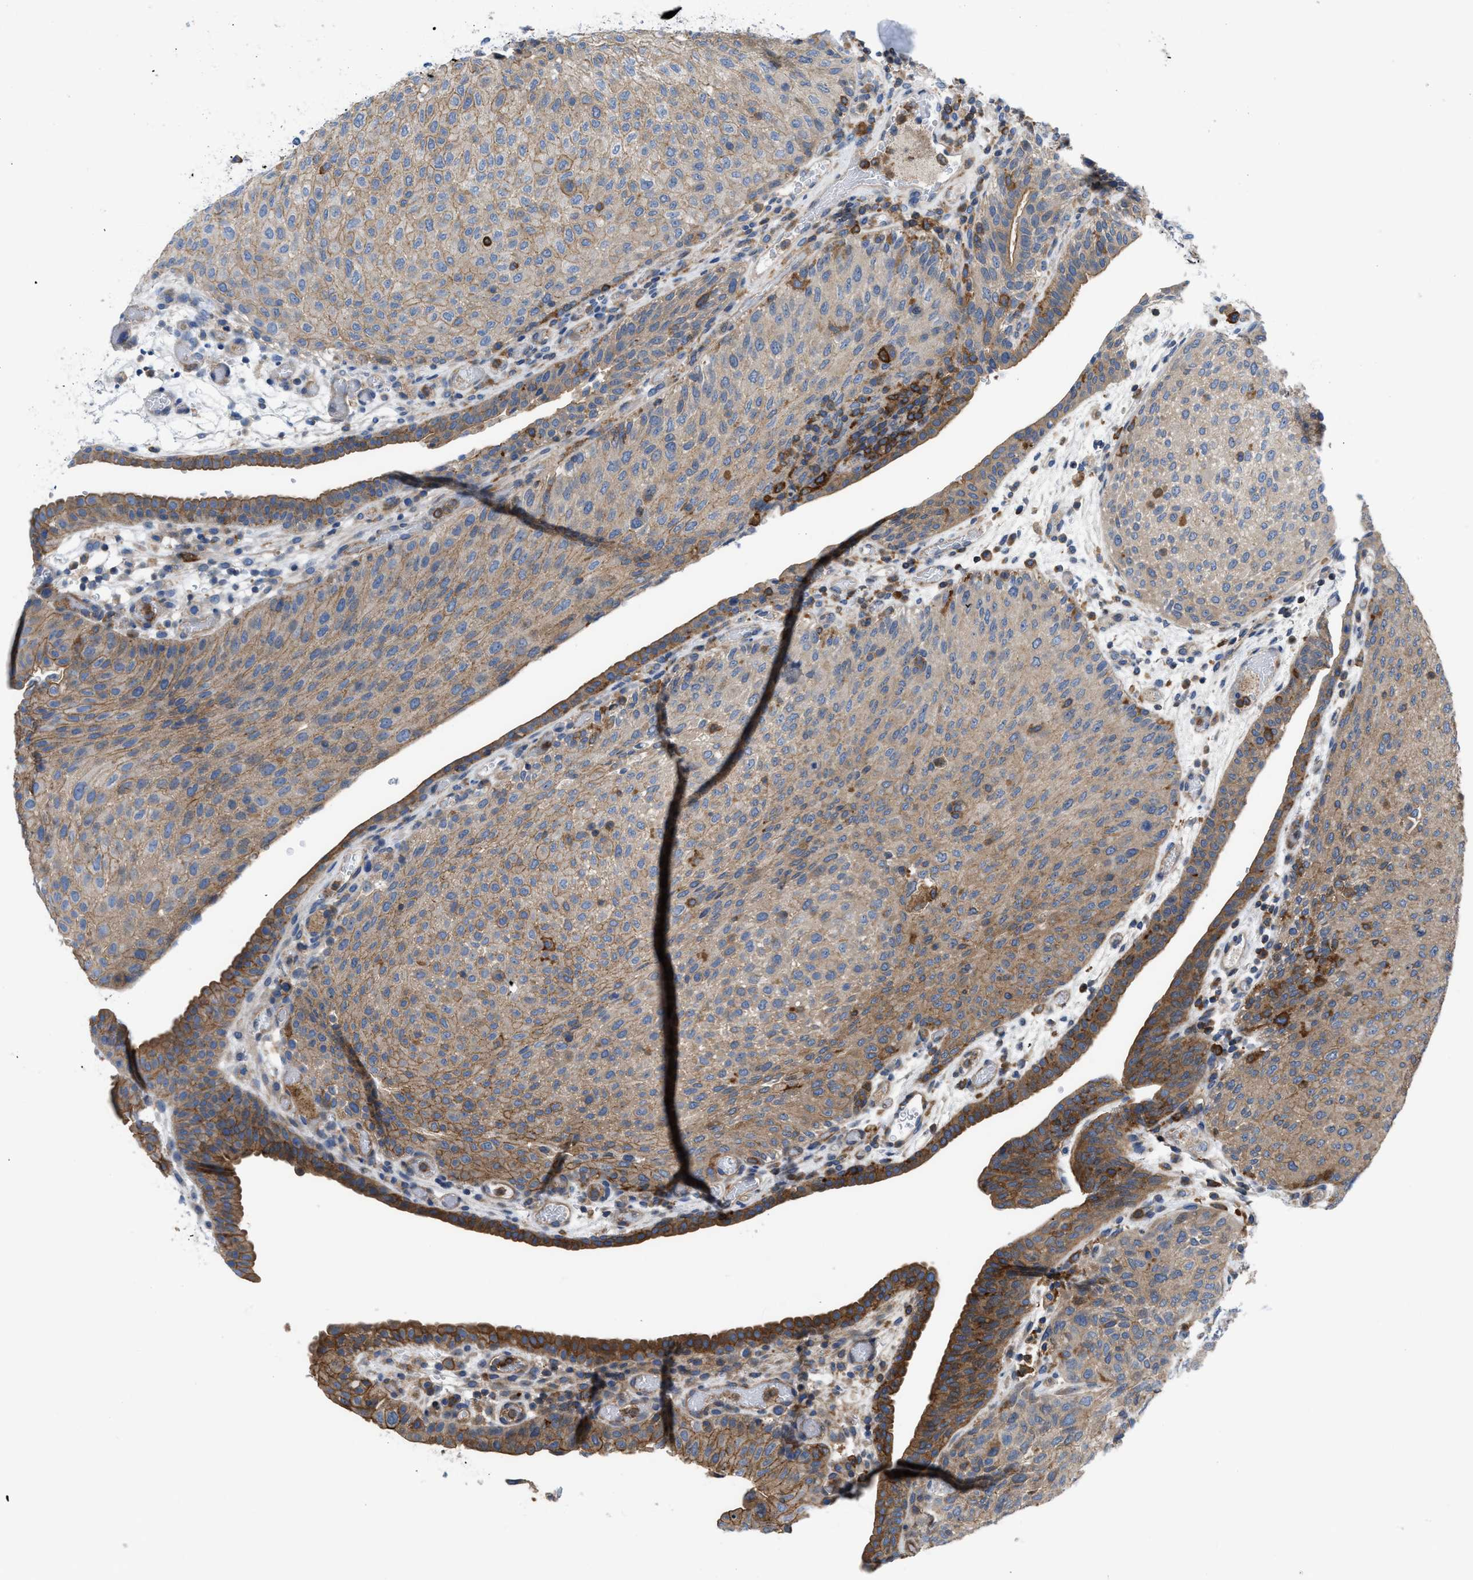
{"staining": {"intensity": "moderate", "quantity": ">75%", "location": "cytoplasmic/membranous"}, "tissue": "urothelial cancer", "cell_type": "Tumor cells", "image_type": "cancer", "snomed": [{"axis": "morphology", "description": "Urothelial carcinoma, Low grade"}, {"axis": "morphology", "description": "Urothelial carcinoma, High grade"}, {"axis": "topography", "description": "Urinary bladder"}], "caption": "A histopathology image of urothelial cancer stained for a protein shows moderate cytoplasmic/membranous brown staining in tumor cells.", "gene": "MYO18A", "patient": {"sex": "male", "age": 35}}